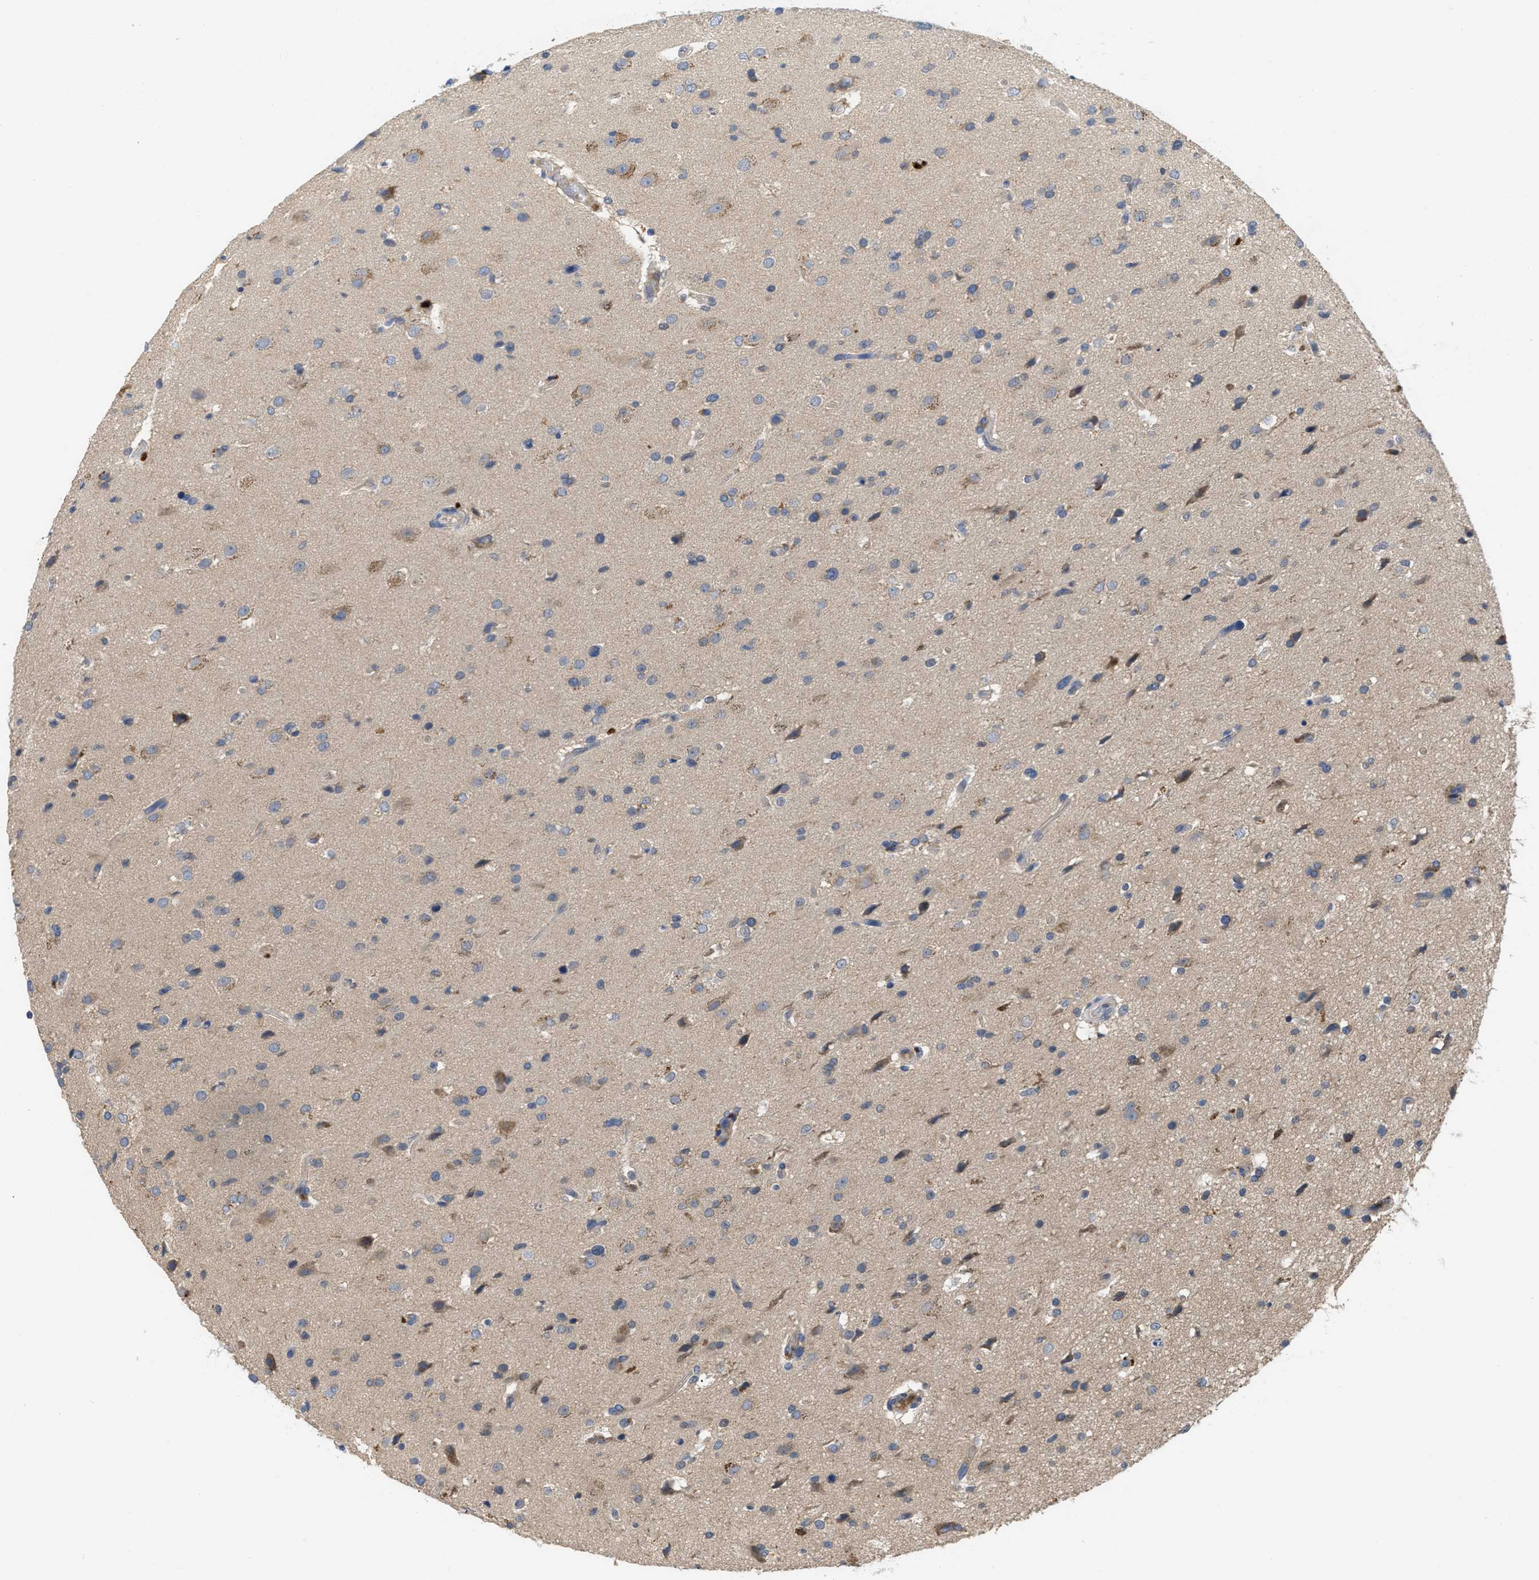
{"staining": {"intensity": "moderate", "quantity": "<25%", "location": "cytoplasmic/membranous"}, "tissue": "glioma", "cell_type": "Tumor cells", "image_type": "cancer", "snomed": [{"axis": "morphology", "description": "Glioma, malignant, High grade"}, {"axis": "topography", "description": "Brain"}], "caption": "A low amount of moderate cytoplasmic/membranous expression is seen in about <25% of tumor cells in malignant high-grade glioma tissue.", "gene": "RNF216", "patient": {"sex": "male", "age": 33}}